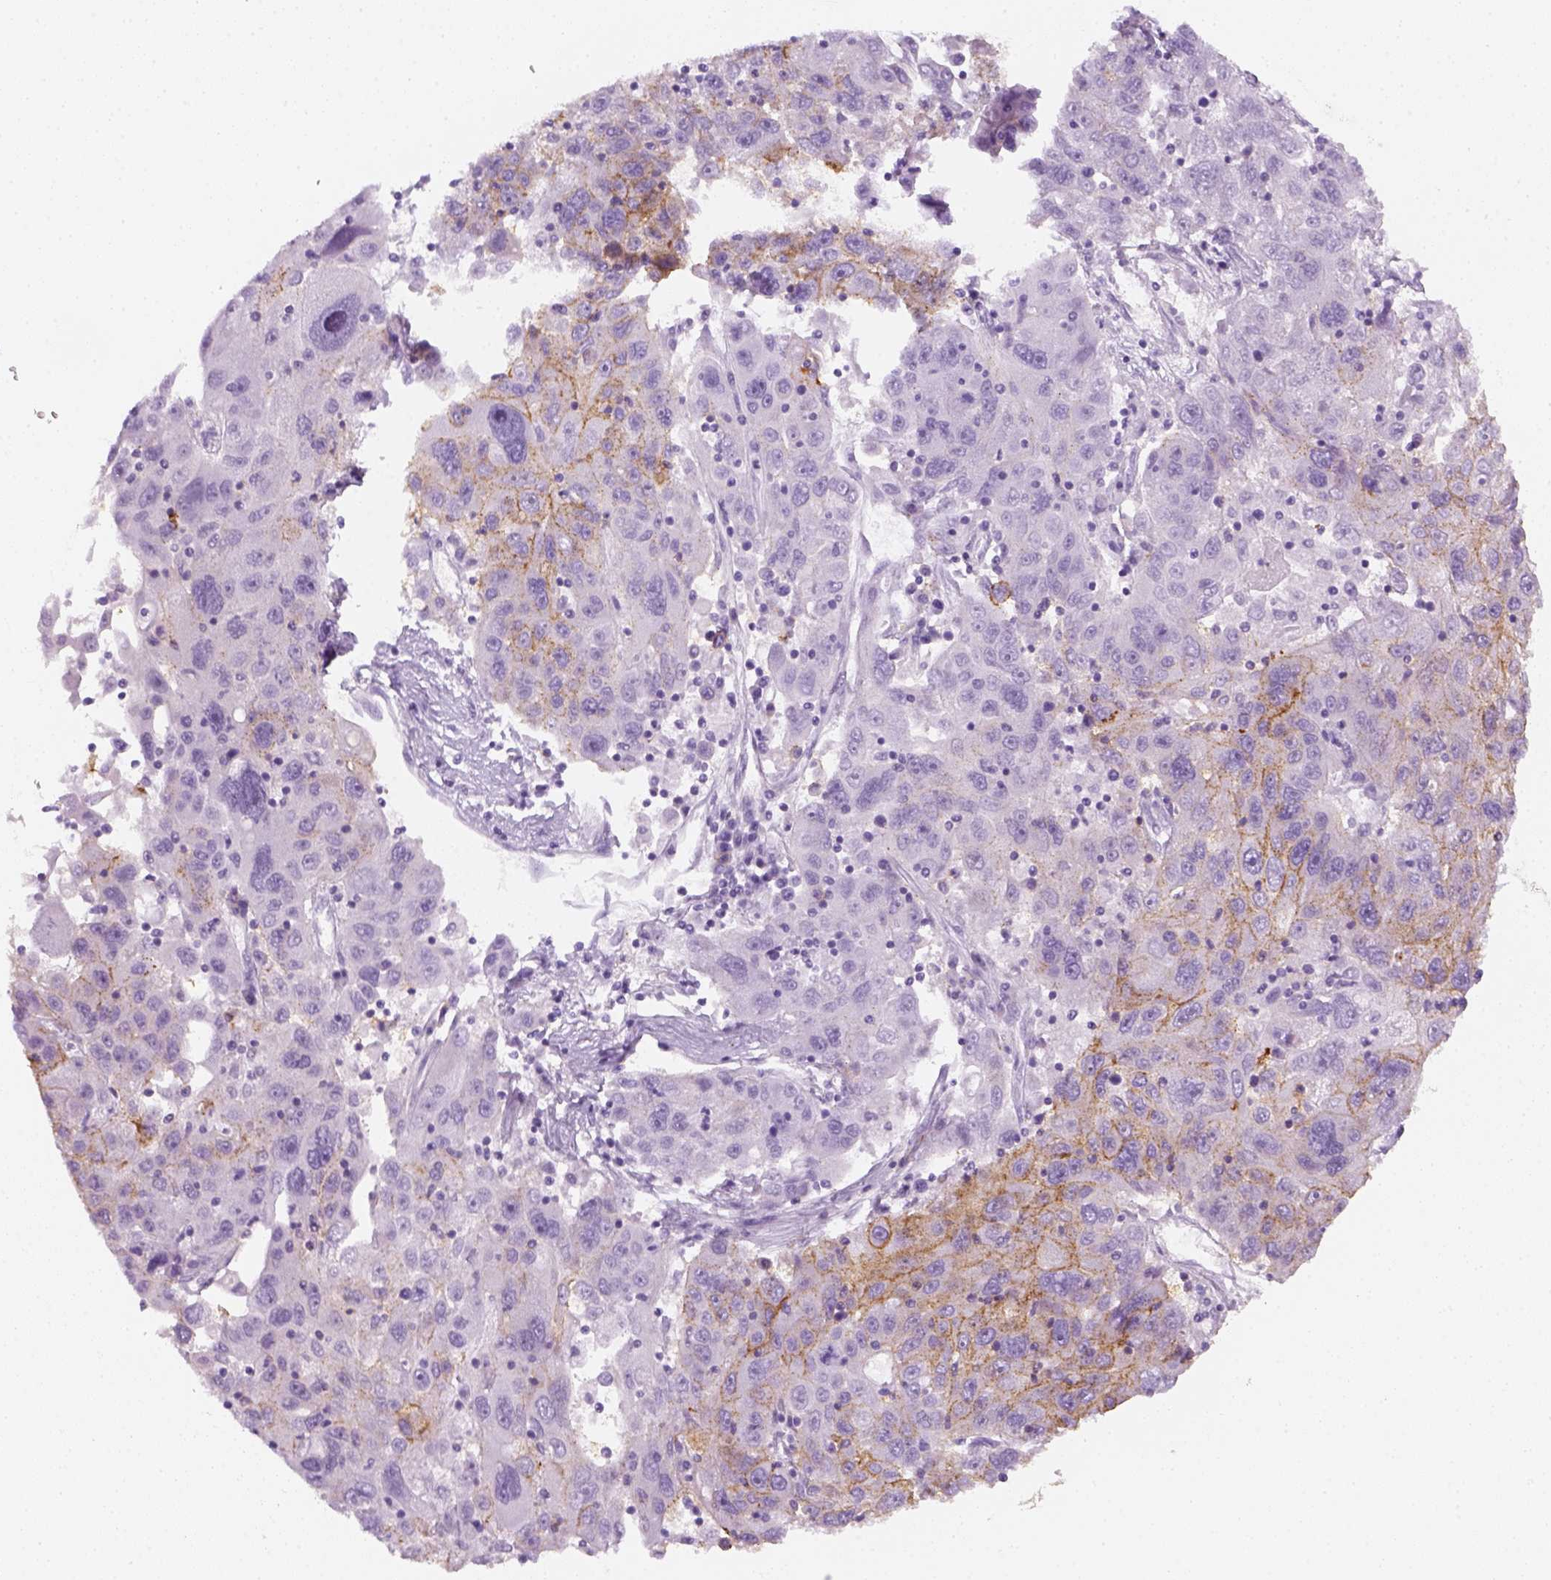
{"staining": {"intensity": "moderate", "quantity": "<25%", "location": "cytoplasmic/membranous"}, "tissue": "stomach cancer", "cell_type": "Tumor cells", "image_type": "cancer", "snomed": [{"axis": "morphology", "description": "Adenocarcinoma, NOS"}, {"axis": "topography", "description": "Stomach"}], "caption": "A high-resolution image shows immunohistochemistry (IHC) staining of stomach cancer (adenocarcinoma), which reveals moderate cytoplasmic/membranous staining in about <25% of tumor cells.", "gene": "AQP3", "patient": {"sex": "male", "age": 56}}